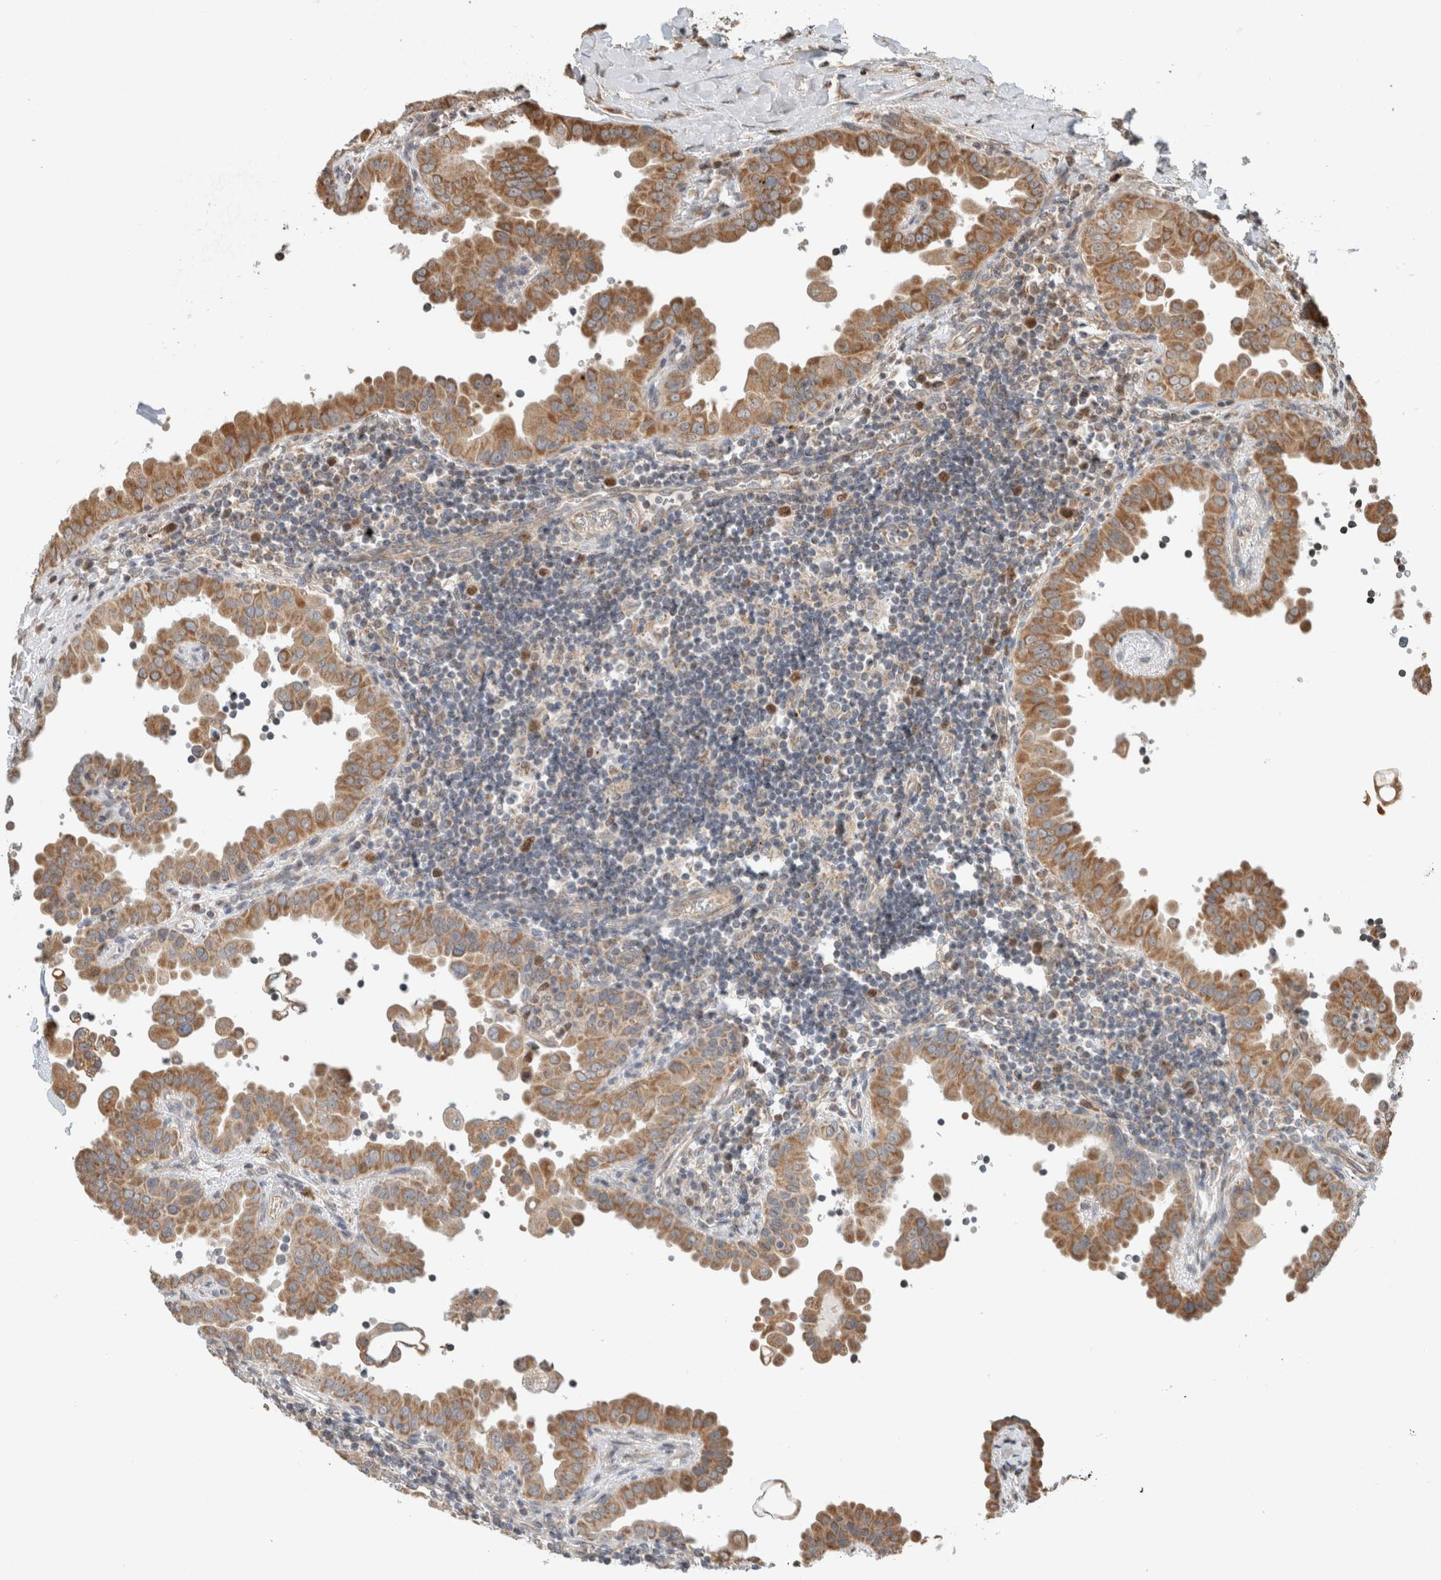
{"staining": {"intensity": "moderate", "quantity": ">75%", "location": "cytoplasmic/membranous"}, "tissue": "thyroid cancer", "cell_type": "Tumor cells", "image_type": "cancer", "snomed": [{"axis": "morphology", "description": "Papillary adenocarcinoma, NOS"}, {"axis": "topography", "description": "Thyroid gland"}], "caption": "The photomicrograph exhibits a brown stain indicating the presence of a protein in the cytoplasmic/membranous of tumor cells in papillary adenocarcinoma (thyroid).", "gene": "GINS4", "patient": {"sex": "male", "age": 33}}